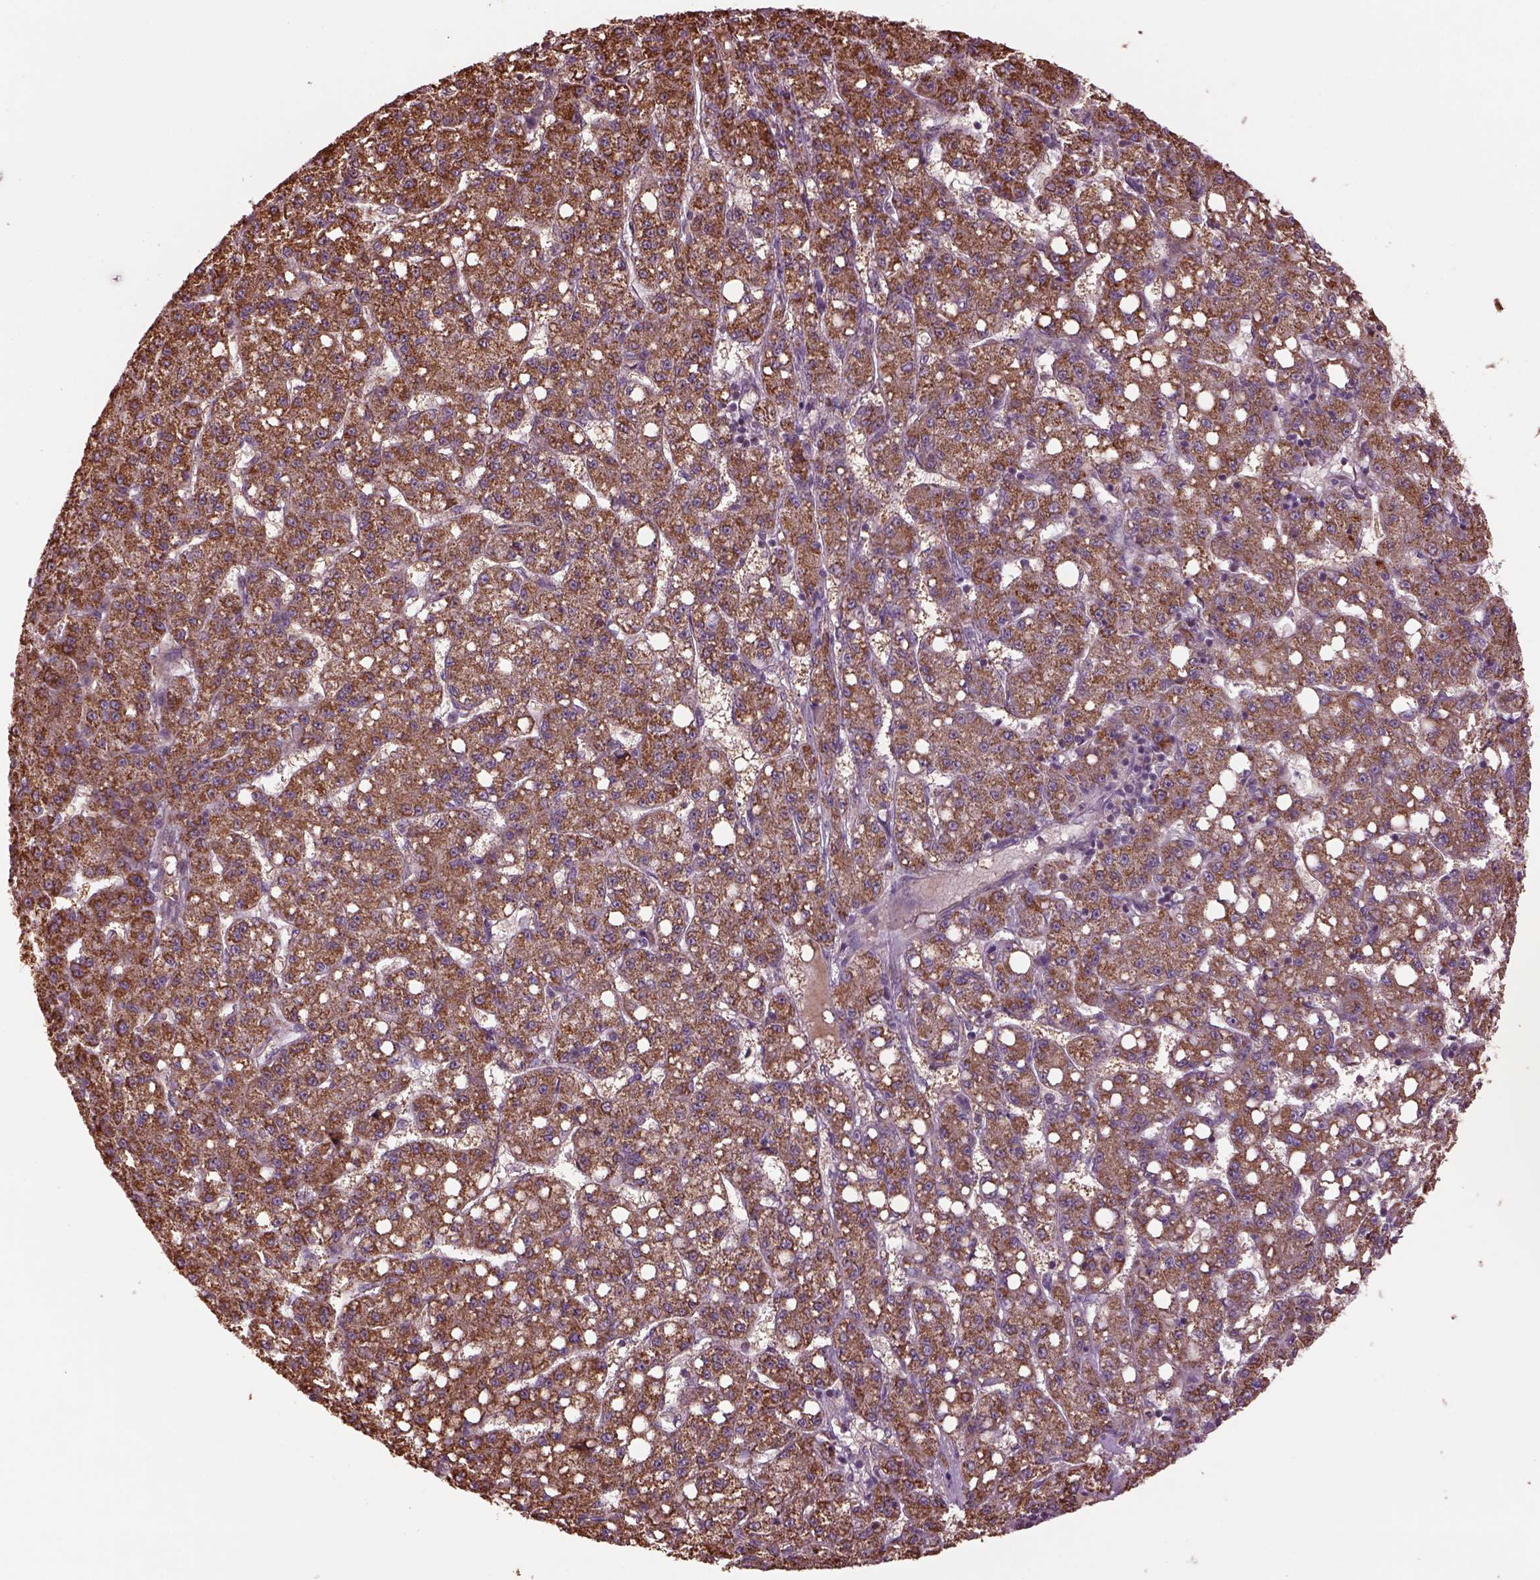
{"staining": {"intensity": "moderate", "quantity": ">75%", "location": "cytoplasmic/membranous"}, "tissue": "liver cancer", "cell_type": "Tumor cells", "image_type": "cancer", "snomed": [{"axis": "morphology", "description": "Carcinoma, Hepatocellular, NOS"}, {"axis": "topography", "description": "Liver"}], "caption": "Moderate cytoplasmic/membranous expression for a protein is present in approximately >75% of tumor cells of liver cancer (hepatocellular carcinoma) using immunohistochemistry (IHC).", "gene": "TMEM254", "patient": {"sex": "female", "age": 65}}